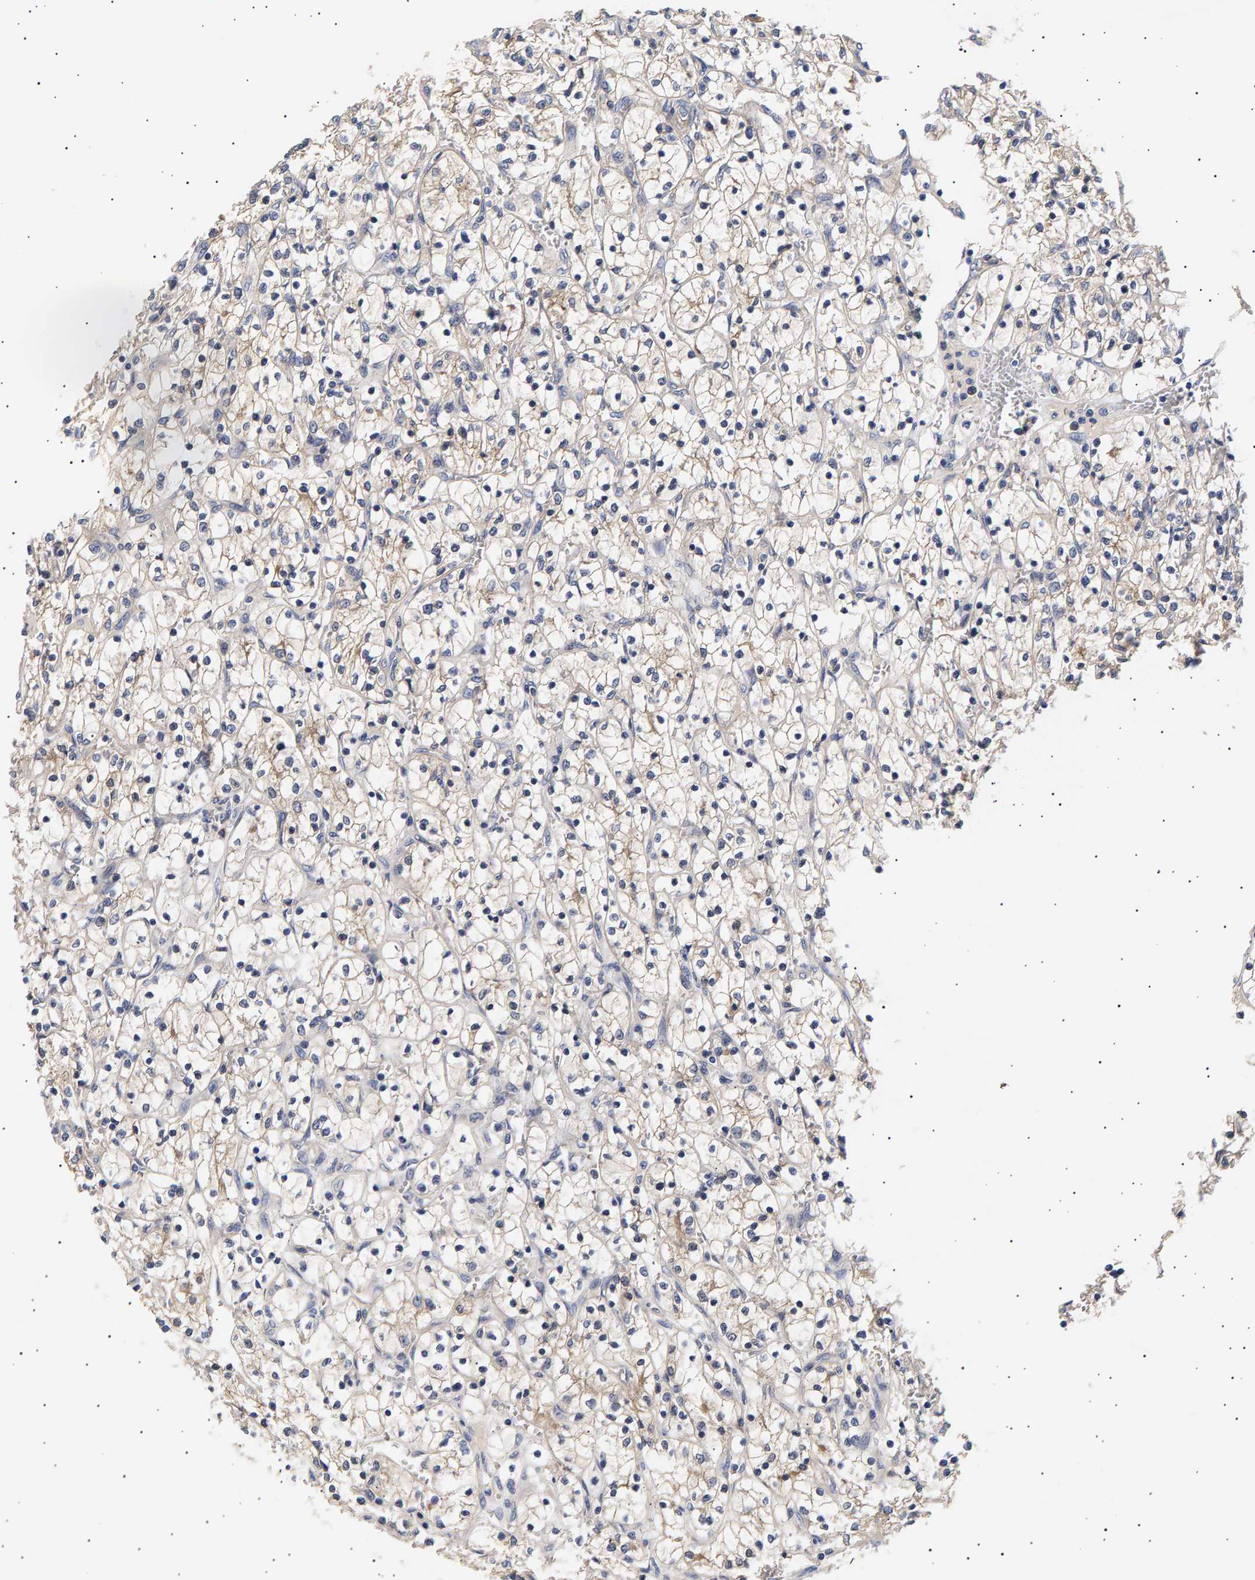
{"staining": {"intensity": "negative", "quantity": "none", "location": "none"}, "tissue": "renal cancer", "cell_type": "Tumor cells", "image_type": "cancer", "snomed": [{"axis": "morphology", "description": "Adenocarcinoma, NOS"}, {"axis": "topography", "description": "Kidney"}], "caption": "IHC photomicrograph of neoplastic tissue: human renal cancer (adenocarcinoma) stained with DAB (3,3'-diaminobenzidine) displays no significant protein positivity in tumor cells.", "gene": "ANKRD40", "patient": {"sex": "female", "age": 69}}